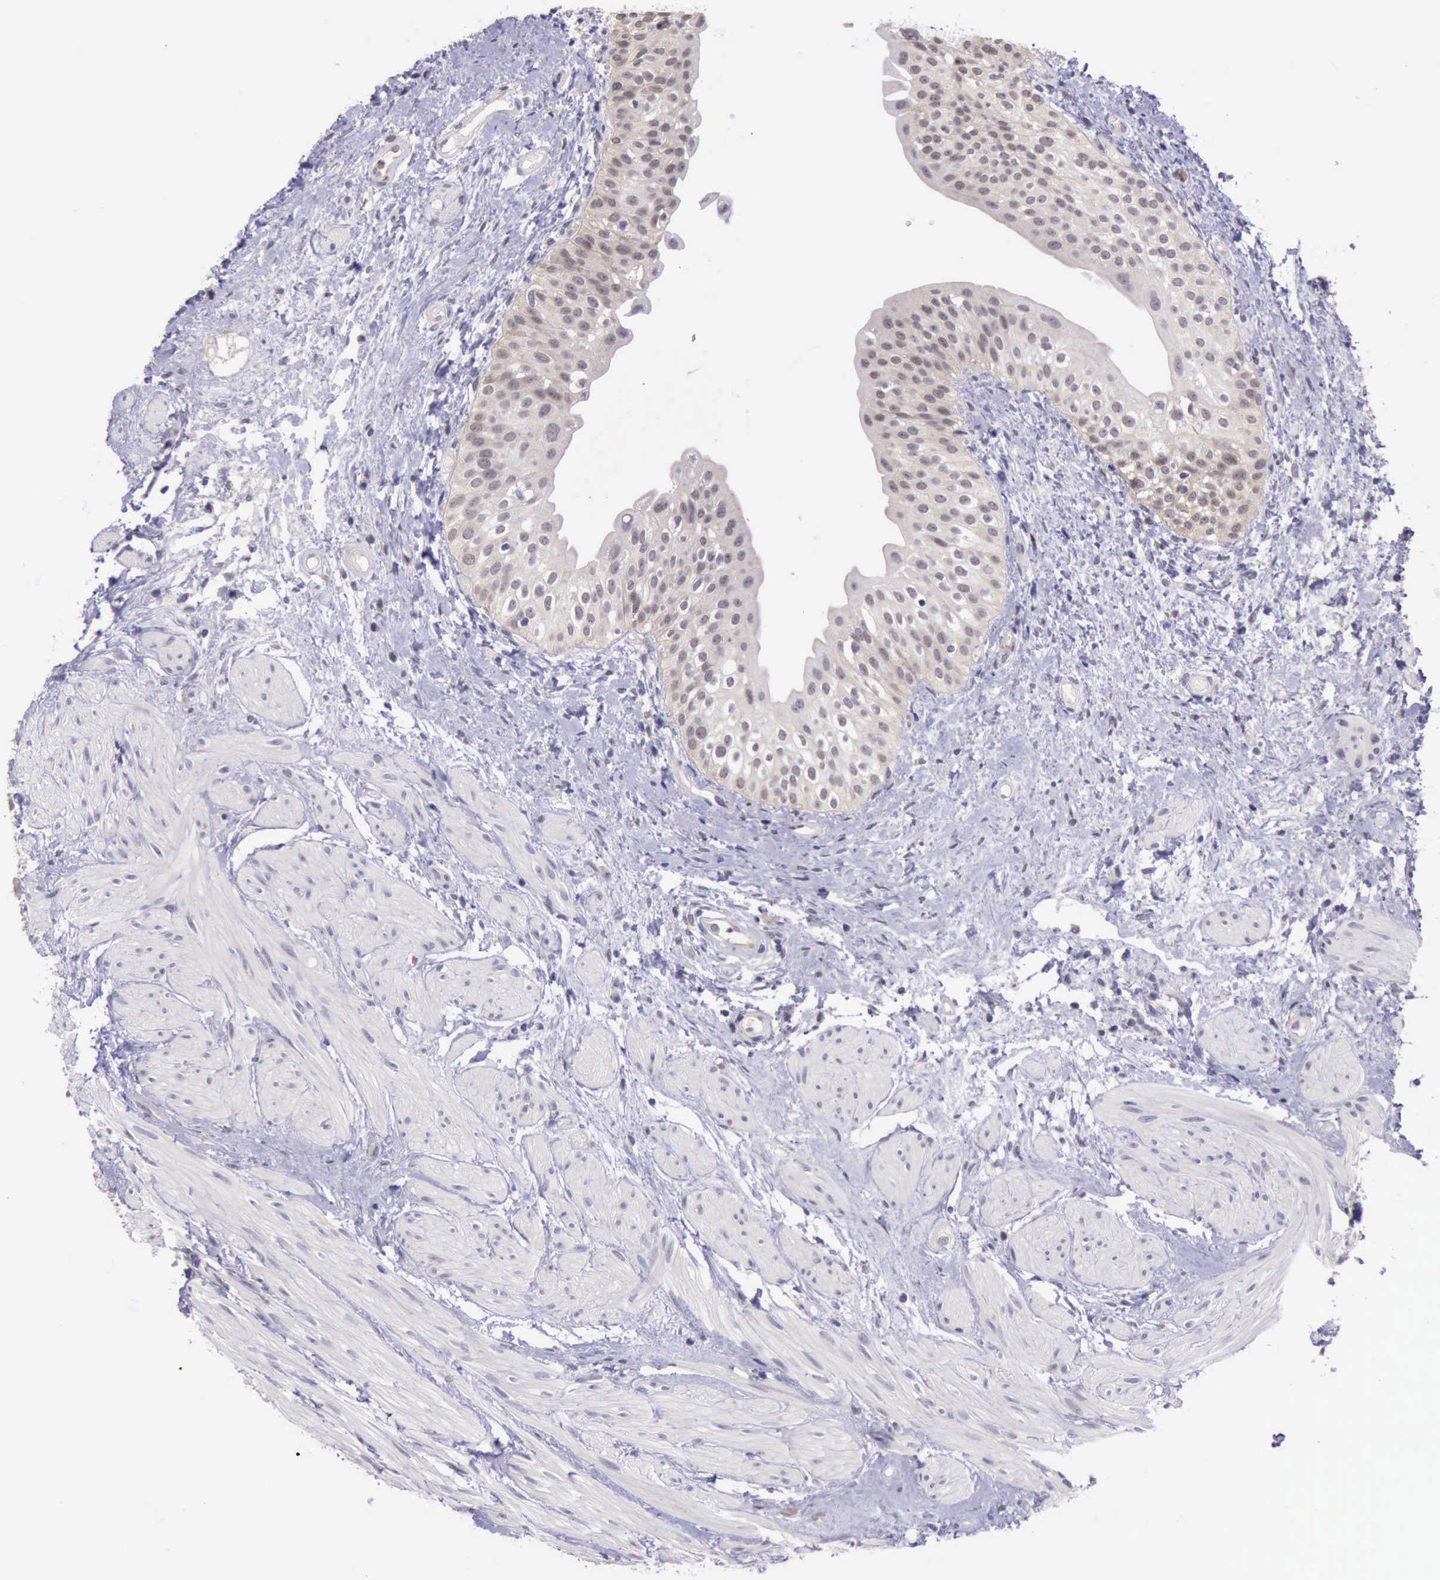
{"staining": {"intensity": "weak", "quantity": ">75%", "location": "cytoplasmic/membranous"}, "tissue": "urinary bladder", "cell_type": "Urothelial cells", "image_type": "normal", "snomed": [{"axis": "morphology", "description": "Normal tissue, NOS"}, {"axis": "topography", "description": "Urinary bladder"}], "caption": "Protein staining shows weak cytoplasmic/membranous positivity in approximately >75% of urothelial cells in normal urinary bladder.", "gene": "PLEK2", "patient": {"sex": "female", "age": 55}}